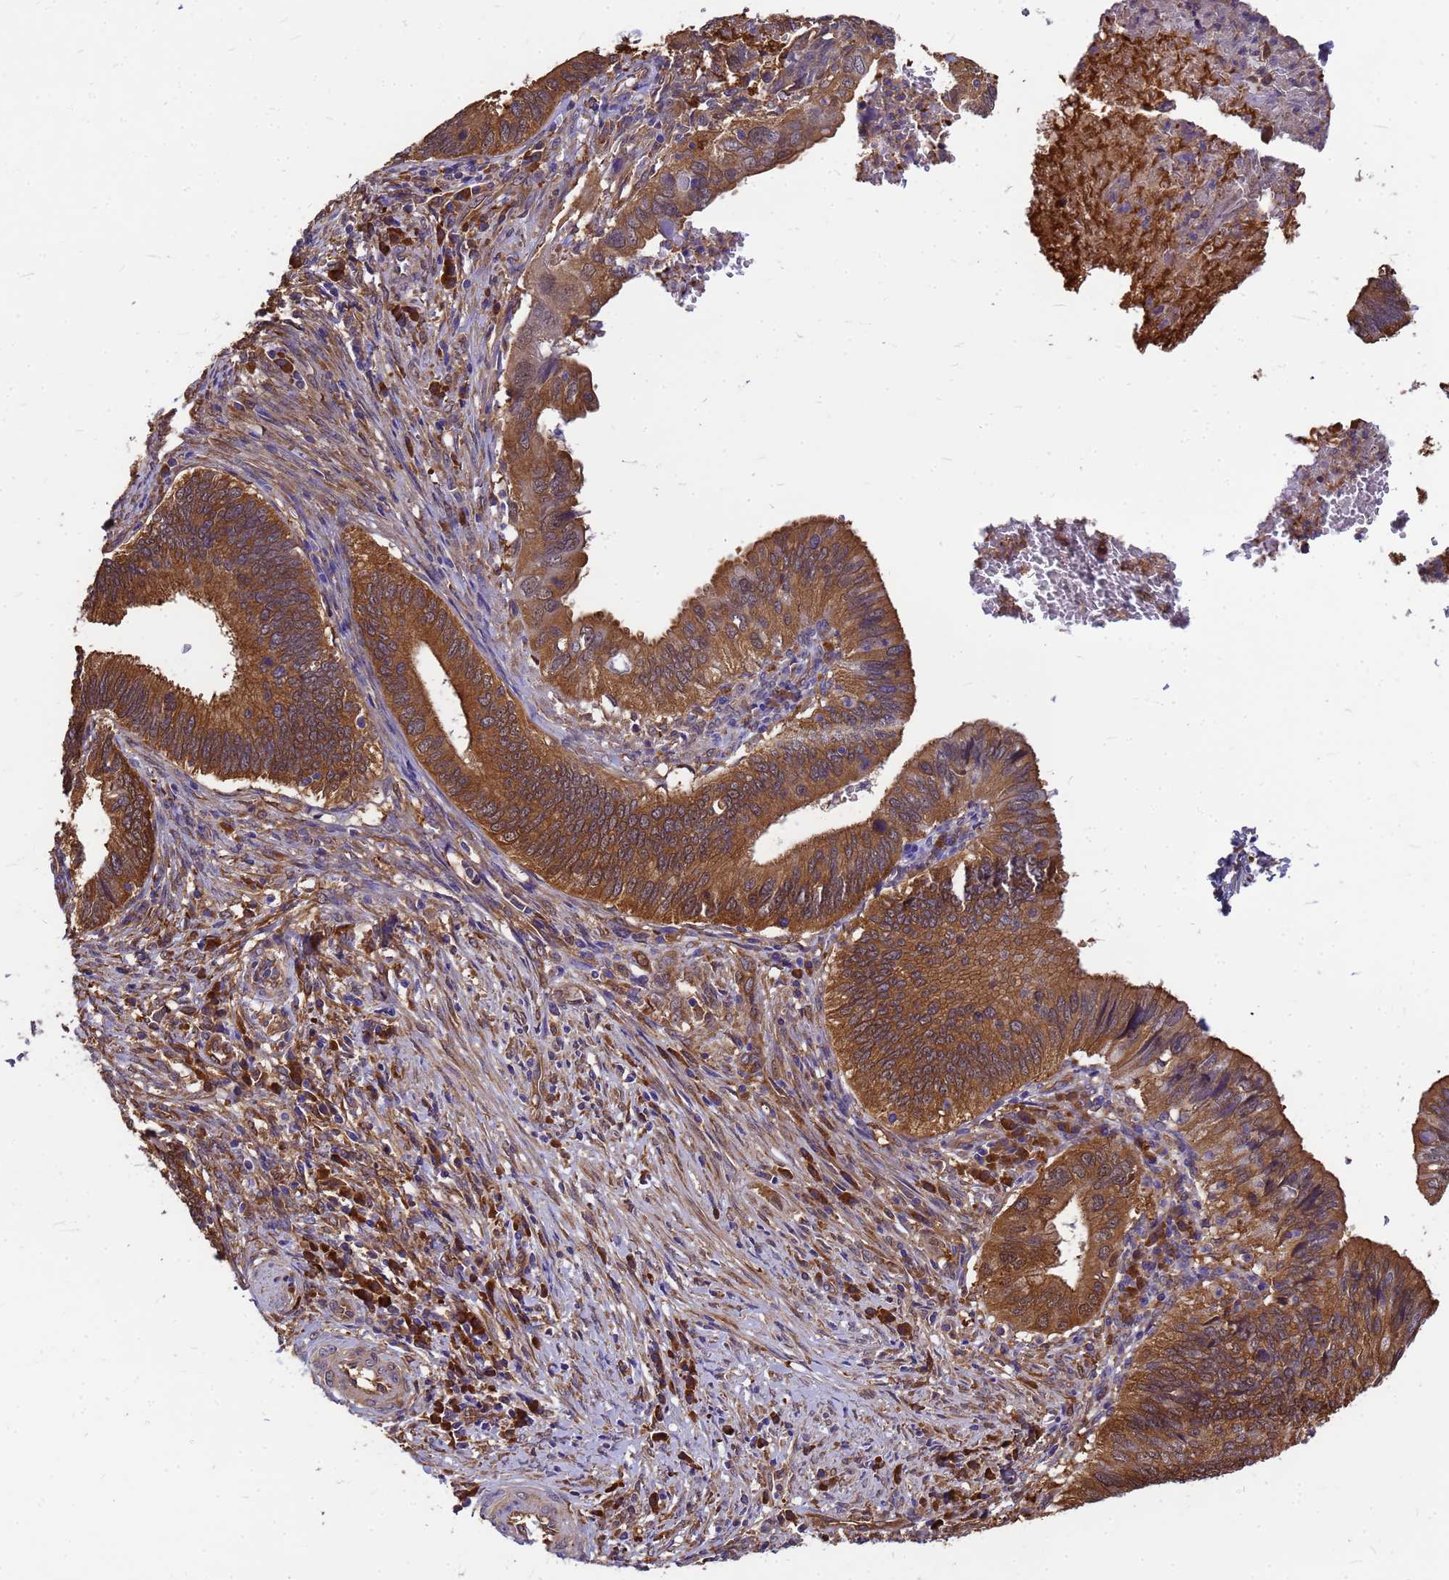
{"staining": {"intensity": "strong", "quantity": ">75%", "location": "cytoplasmic/membranous"}, "tissue": "cervical cancer", "cell_type": "Tumor cells", "image_type": "cancer", "snomed": [{"axis": "morphology", "description": "Adenocarcinoma, NOS"}, {"axis": "topography", "description": "Cervix"}], "caption": "Human cervical cancer stained with a brown dye exhibits strong cytoplasmic/membranous positive expression in about >75% of tumor cells.", "gene": "GID4", "patient": {"sex": "female", "age": 42}}